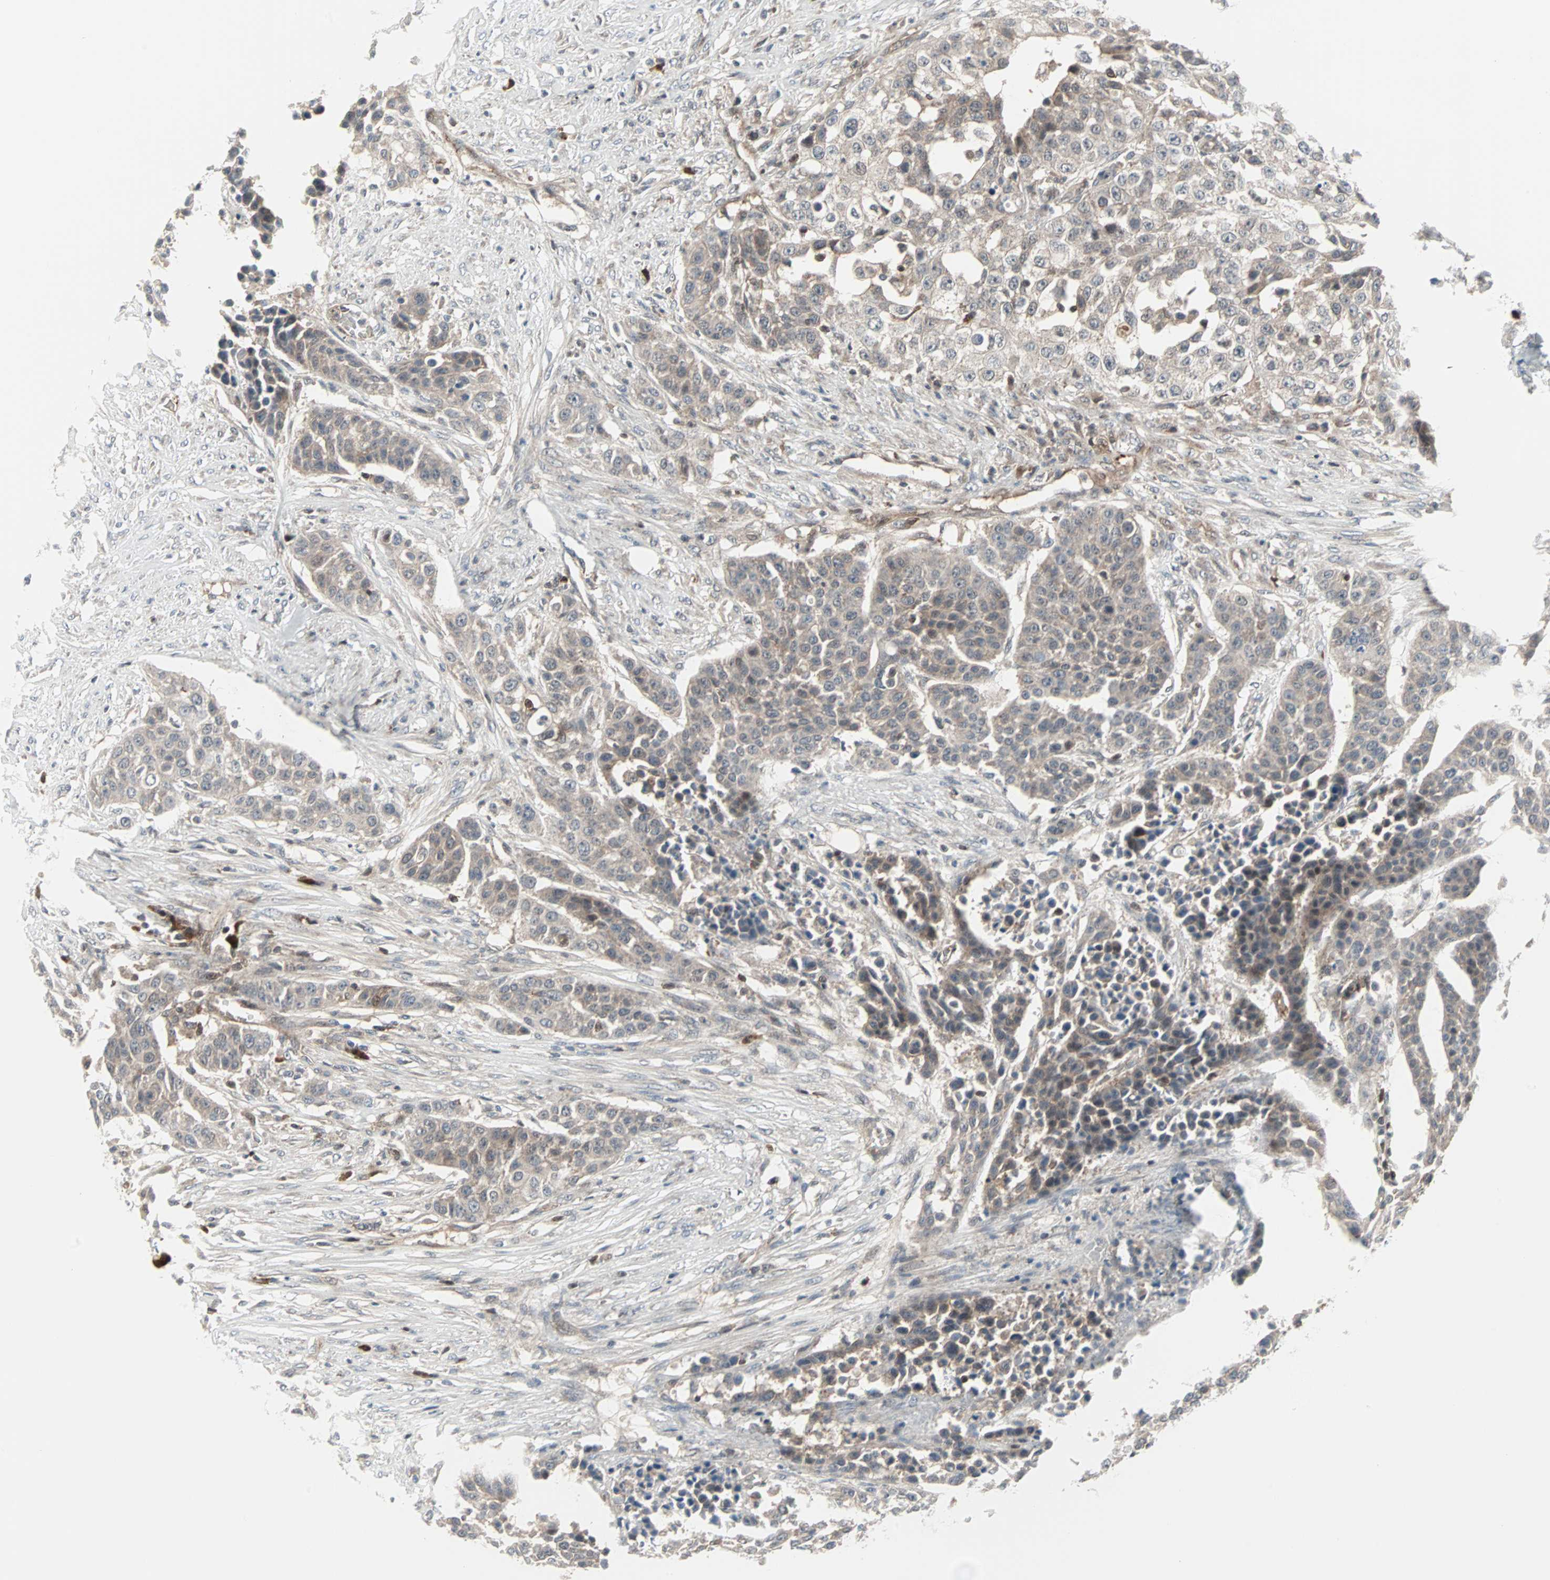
{"staining": {"intensity": "weak", "quantity": "<25%", "location": "cytoplasmic/membranous"}, "tissue": "urothelial cancer", "cell_type": "Tumor cells", "image_type": "cancer", "snomed": [{"axis": "morphology", "description": "Urothelial carcinoma, High grade"}, {"axis": "topography", "description": "Urinary bladder"}], "caption": "Histopathology image shows no significant protein expression in tumor cells of urothelial carcinoma (high-grade).", "gene": "CASP3", "patient": {"sex": "male", "age": 74}}